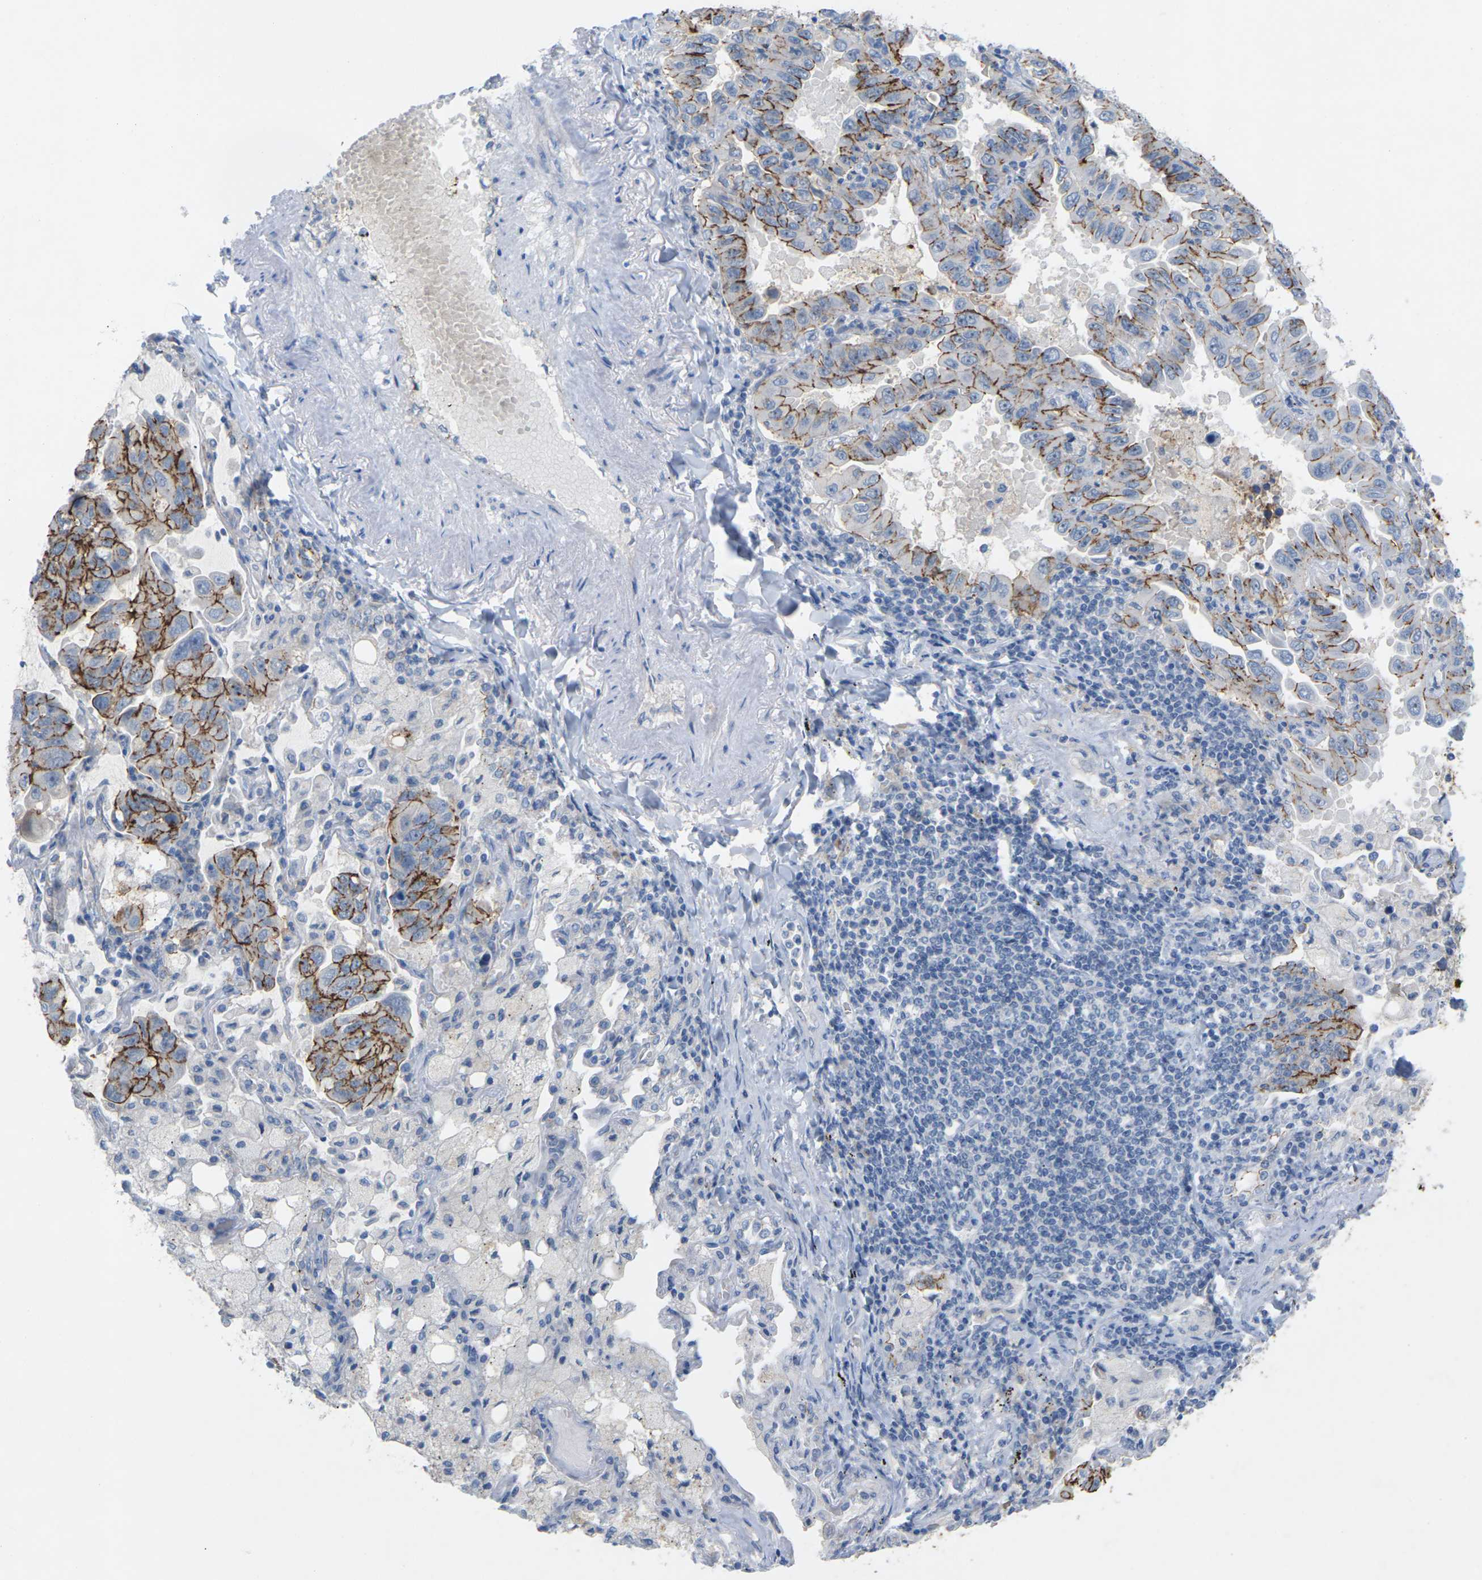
{"staining": {"intensity": "strong", "quantity": "25%-75%", "location": "cytoplasmic/membranous"}, "tissue": "lung cancer", "cell_type": "Tumor cells", "image_type": "cancer", "snomed": [{"axis": "morphology", "description": "Adenocarcinoma, NOS"}, {"axis": "topography", "description": "Lung"}], "caption": "Tumor cells exhibit high levels of strong cytoplasmic/membranous positivity in about 25%-75% of cells in adenocarcinoma (lung).", "gene": "CLDN3", "patient": {"sex": "male", "age": 64}}